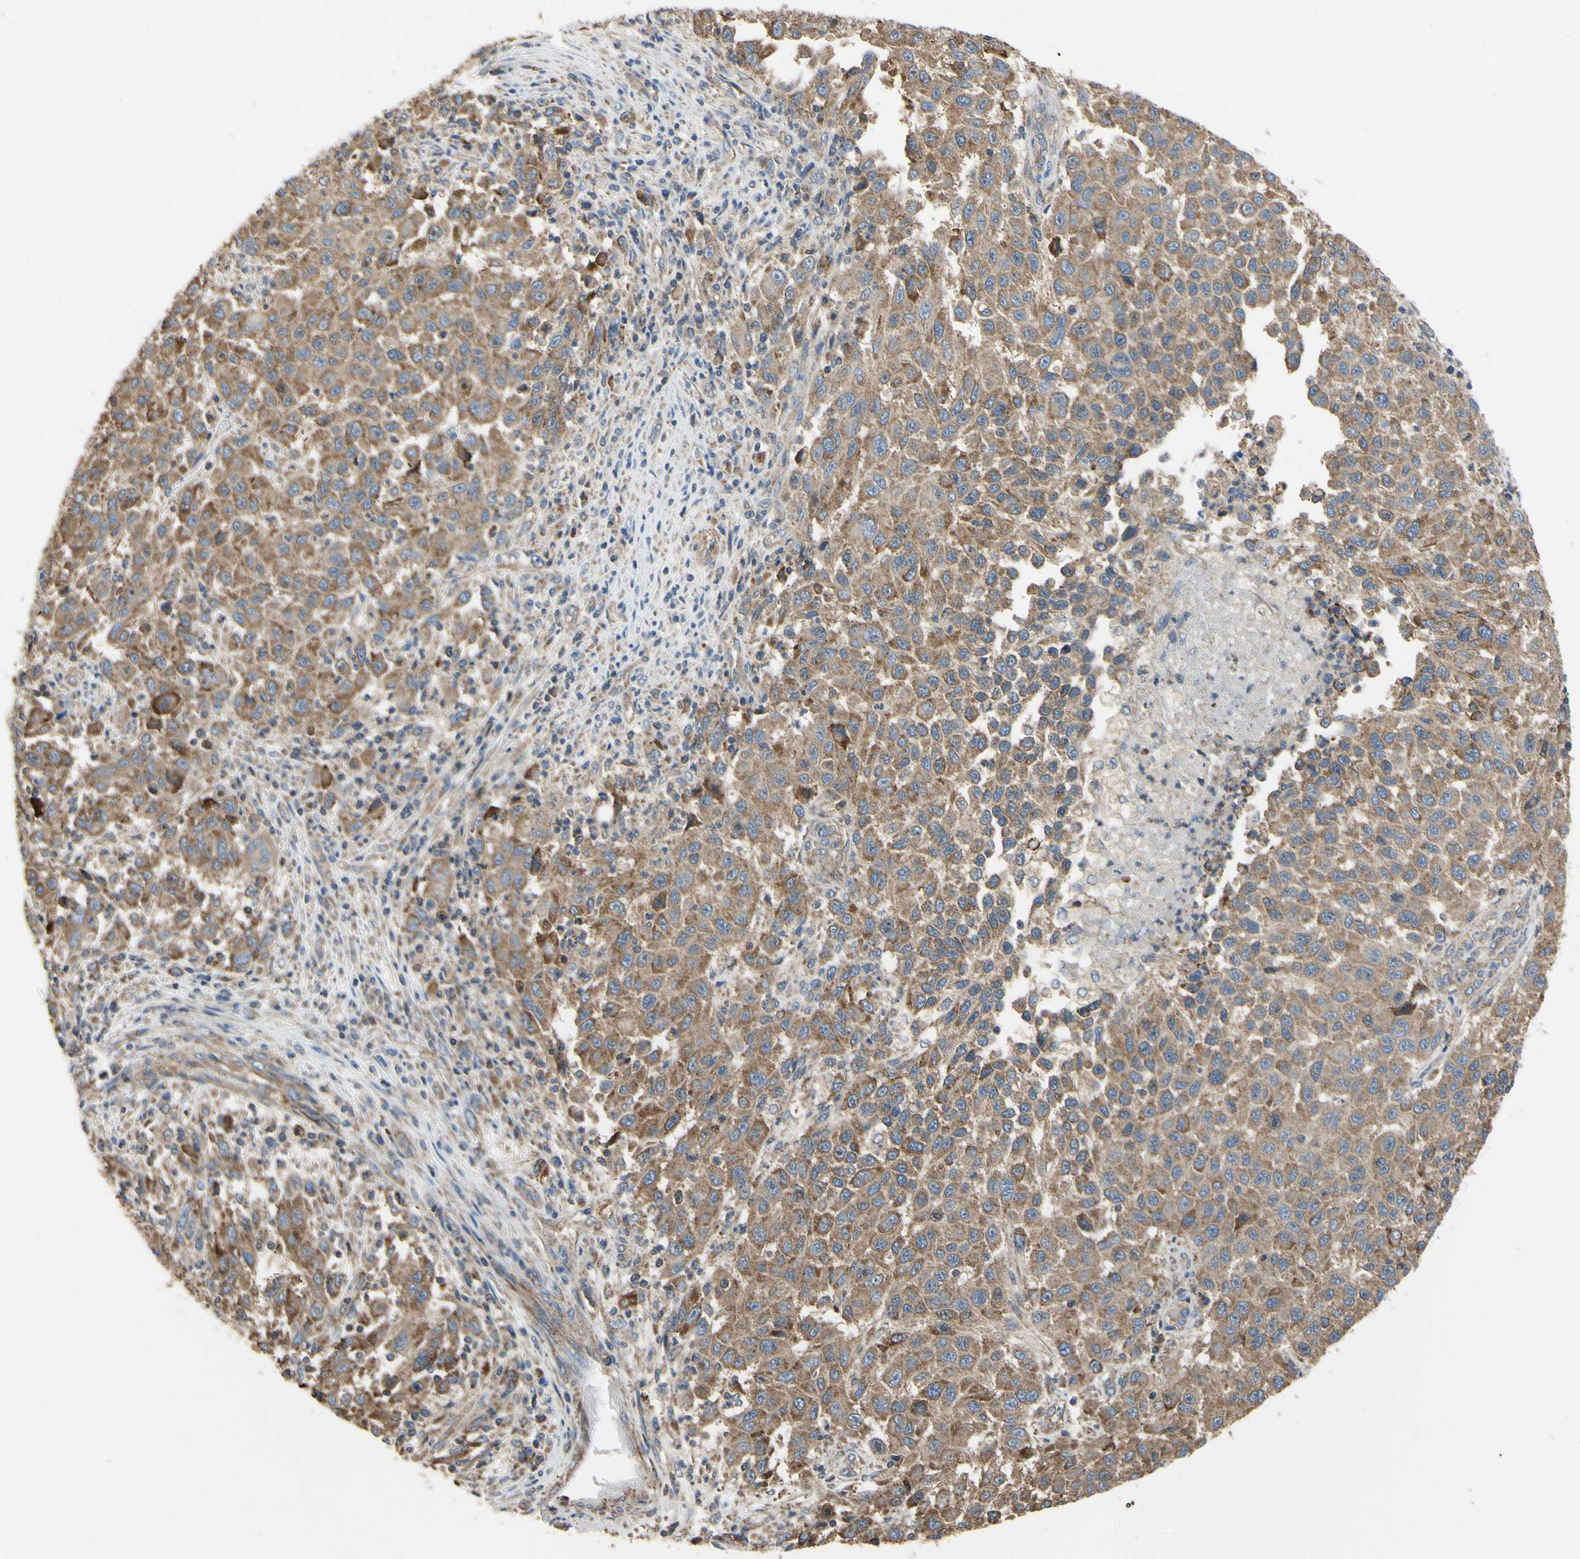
{"staining": {"intensity": "moderate", "quantity": ">75%", "location": "cytoplasmic/membranous"}, "tissue": "melanoma", "cell_type": "Tumor cells", "image_type": "cancer", "snomed": [{"axis": "morphology", "description": "Malignant melanoma, Metastatic site"}, {"axis": "topography", "description": "Lymph node"}], "caption": "Malignant melanoma (metastatic site) stained with DAB immunohistochemistry (IHC) displays medium levels of moderate cytoplasmic/membranous expression in about >75% of tumor cells.", "gene": "BECN1", "patient": {"sex": "male", "age": 61}}